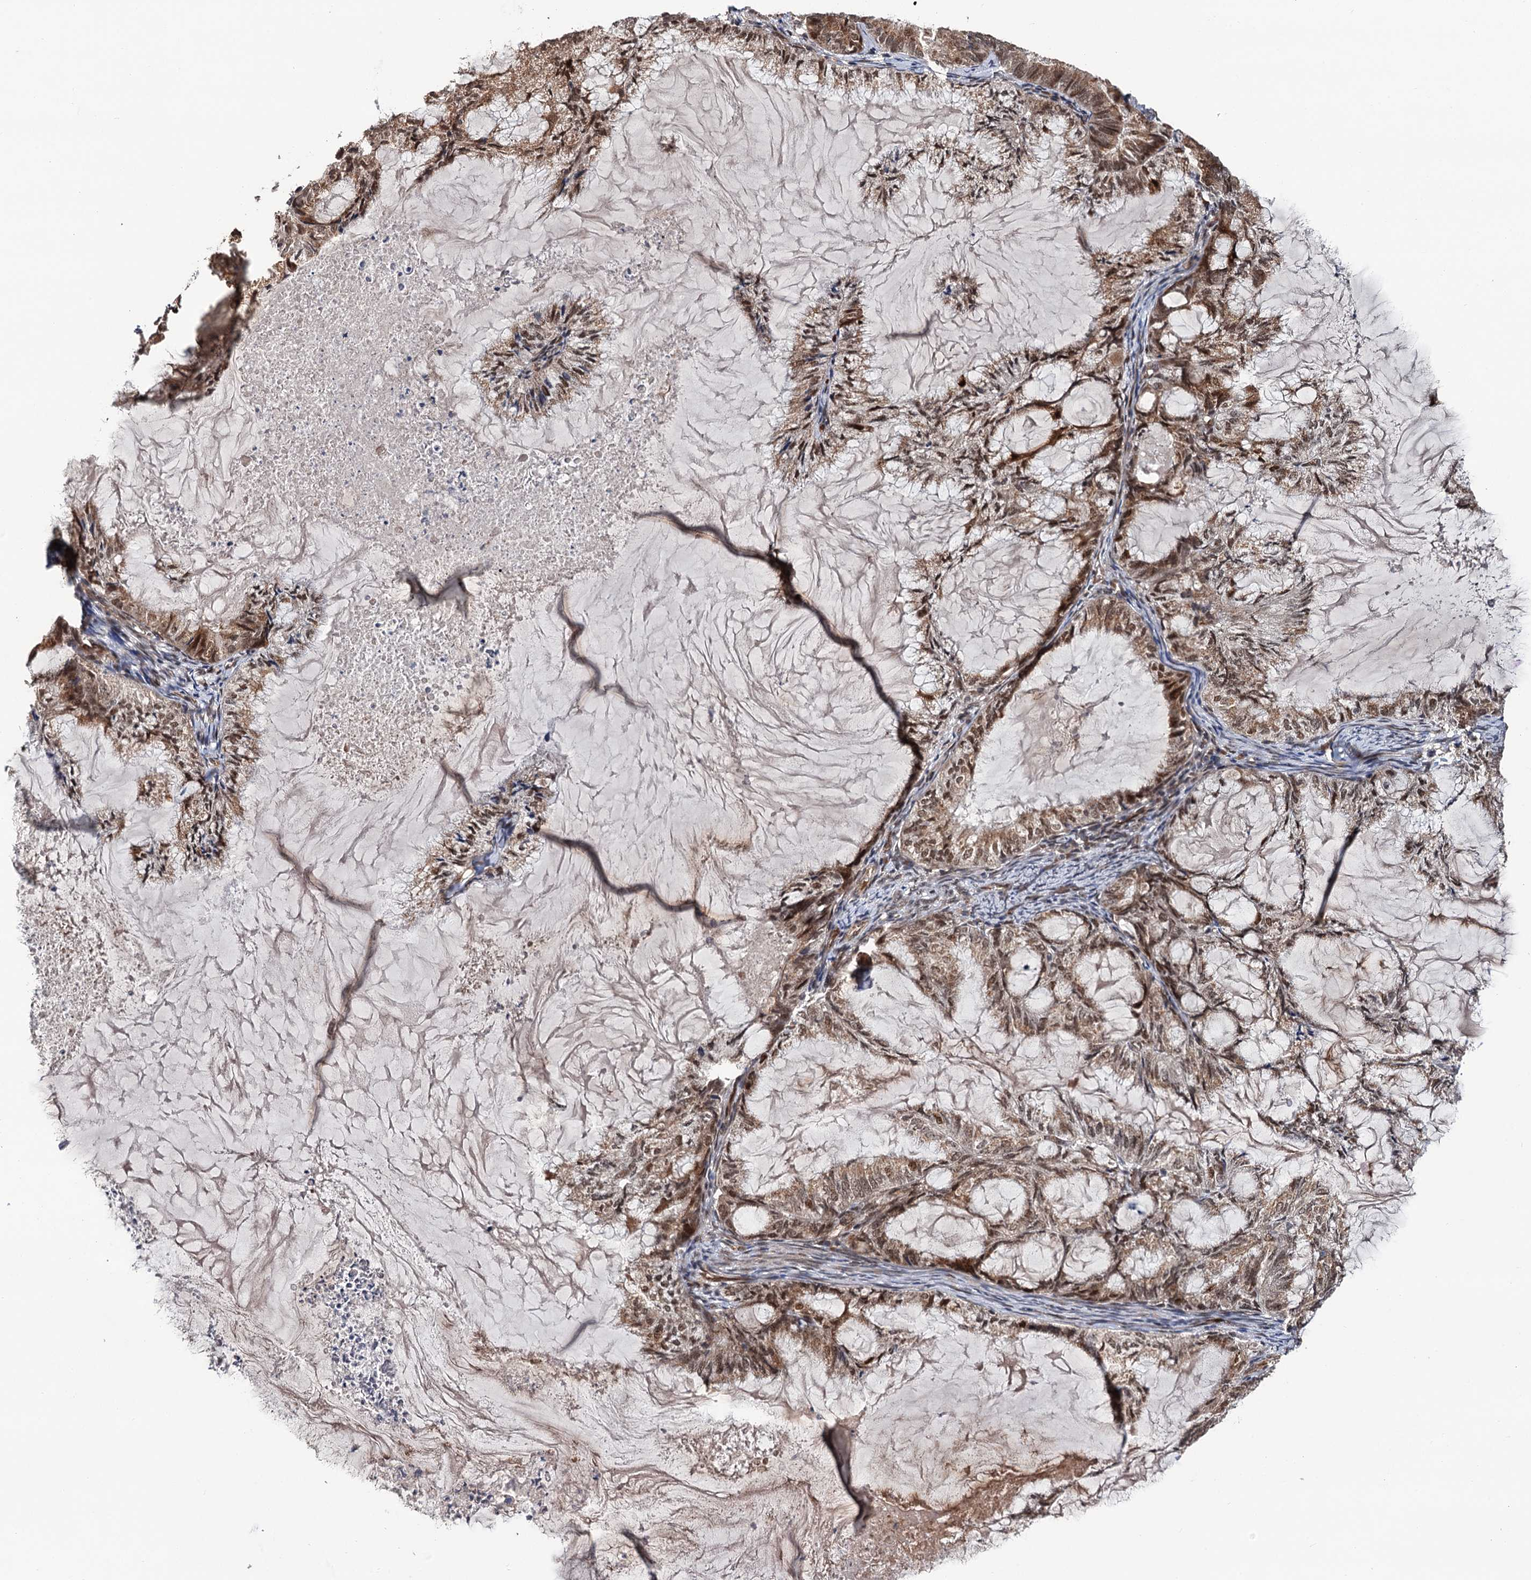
{"staining": {"intensity": "moderate", "quantity": ">75%", "location": "cytoplasmic/membranous,nuclear"}, "tissue": "endometrial cancer", "cell_type": "Tumor cells", "image_type": "cancer", "snomed": [{"axis": "morphology", "description": "Adenocarcinoma, NOS"}, {"axis": "topography", "description": "Endometrium"}], "caption": "Protein staining by immunohistochemistry (IHC) demonstrates moderate cytoplasmic/membranous and nuclear staining in approximately >75% of tumor cells in adenocarcinoma (endometrial). Immunohistochemistry stains the protein of interest in brown and the nuclei are stained blue.", "gene": "LRRC63", "patient": {"sex": "female", "age": 86}}